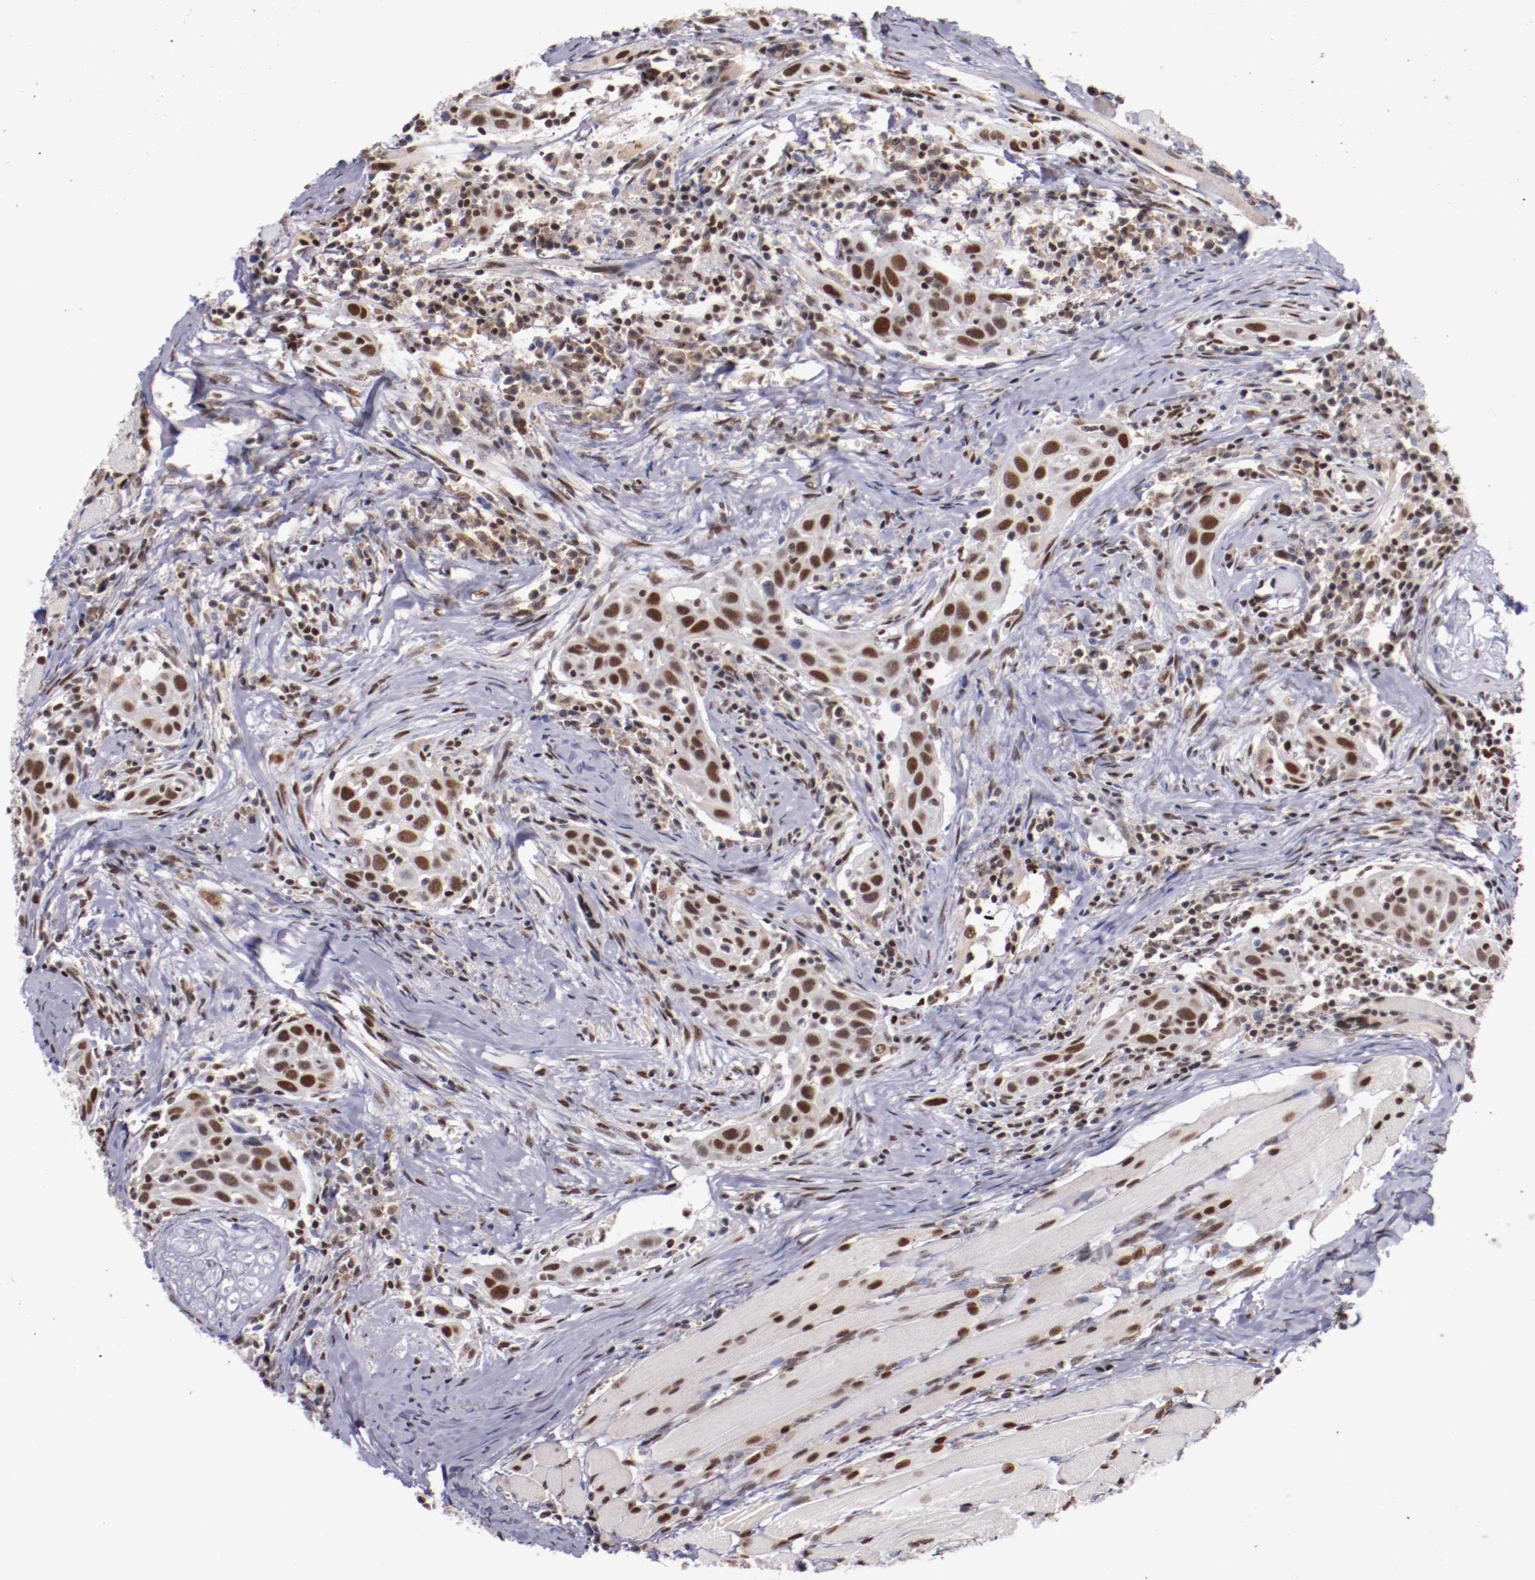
{"staining": {"intensity": "moderate", "quantity": ">75%", "location": "nuclear"}, "tissue": "head and neck cancer", "cell_type": "Tumor cells", "image_type": "cancer", "snomed": [{"axis": "morphology", "description": "Squamous cell carcinoma, NOS"}, {"axis": "topography", "description": "Oral tissue"}, {"axis": "topography", "description": "Head-Neck"}], "caption": "Immunohistochemistry of head and neck squamous cell carcinoma exhibits medium levels of moderate nuclear expression in about >75% of tumor cells.", "gene": "SRF", "patient": {"sex": "female", "age": 50}}